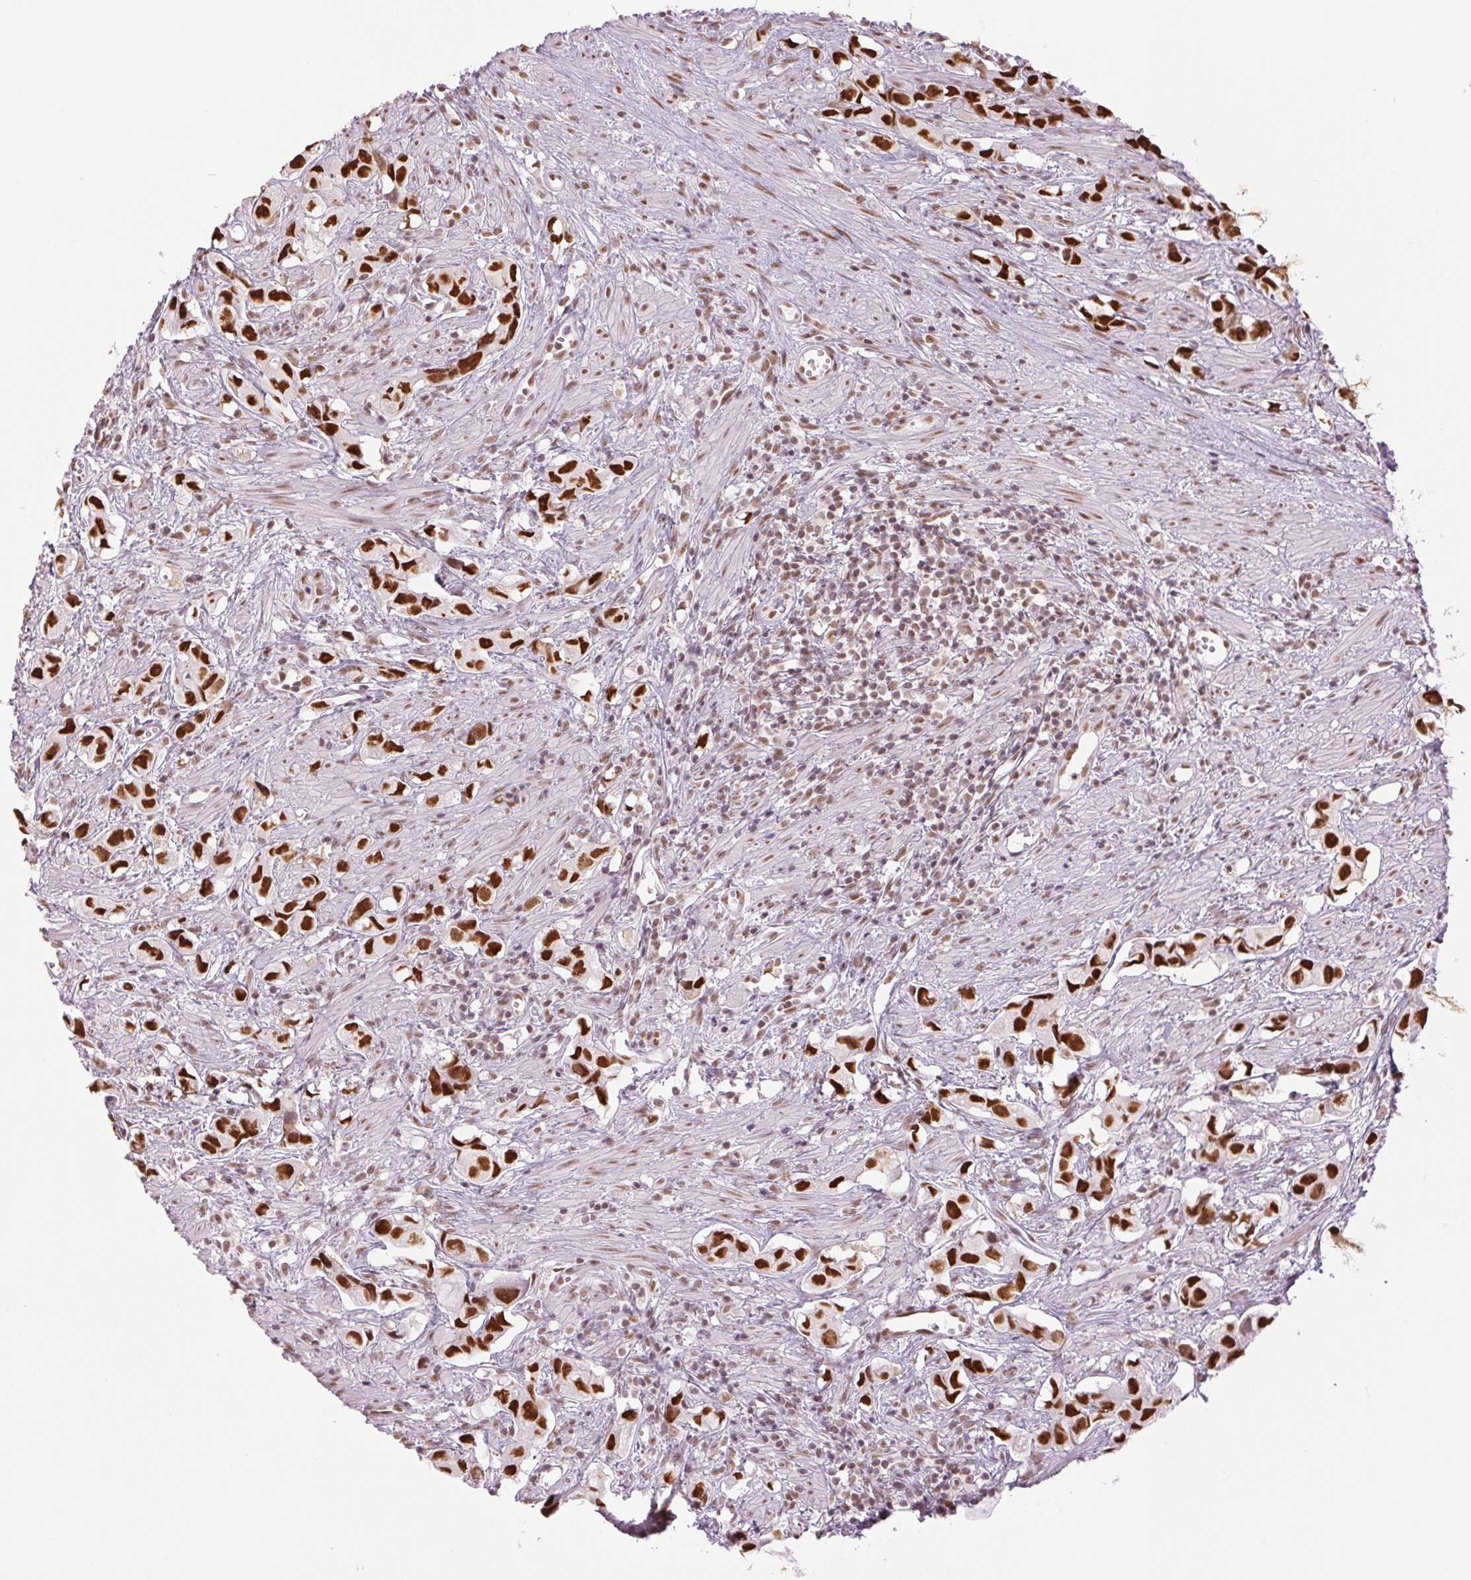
{"staining": {"intensity": "strong", "quantity": ">75%", "location": "nuclear"}, "tissue": "prostate cancer", "cell_type": "Tumor cells", "image_type": "cancer", "snomed": [{"axis": "morphology", "description": "Adenocarcinoma, High grade"}, {"axis": "topography", "description": "Prostate"}], "caption": "IHC of human prostate cancer exhibits high levels of strong nuclear positivity in approximately >75% of tumor cells. (DAB IHC, brown staining for protein, blue staining for nuclei).", "gene": "ZFR2", "patient": {"sex": "male", "age": 58}}